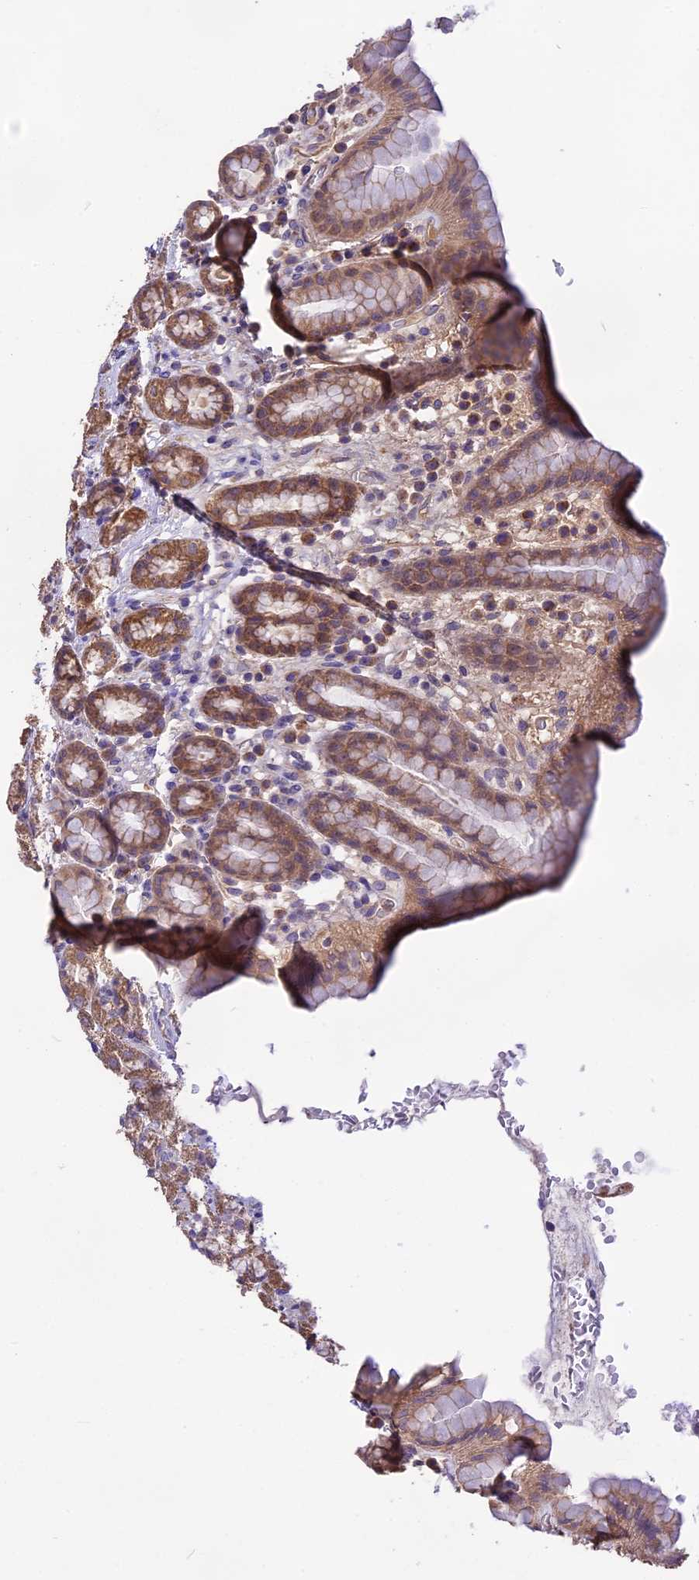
{"staining": {"intensity": "moderate", "quantity": ">75%", "location": "cytoplasmic/membranous"}, "tissue": "stomach", "cell_type": "Glandular cells", "image_type": "normal", "snomed": [{"axis": "morphology", "description": "Normal tissue, NOS"}, {"axis": "topography", "description": "Stomach, upper"}, {"axis": "topography", "description": "Stomach, lower"}, {"axis": "topography", "description": "Small intestine"}], "caption": "Brown immunohistochemical staining in unremarkable human stomach exhibits moderate cytoplasmic/membranous expression in approximately >75% of glandular cells. Using DAB (3,3'-diaminobenzidine) (brown) and hematoxylin (blue) stains, captured at high magnification using brightfield microscopy.", "gene": "NUDT8", "patient": {"sex": "male", "age": 68}}